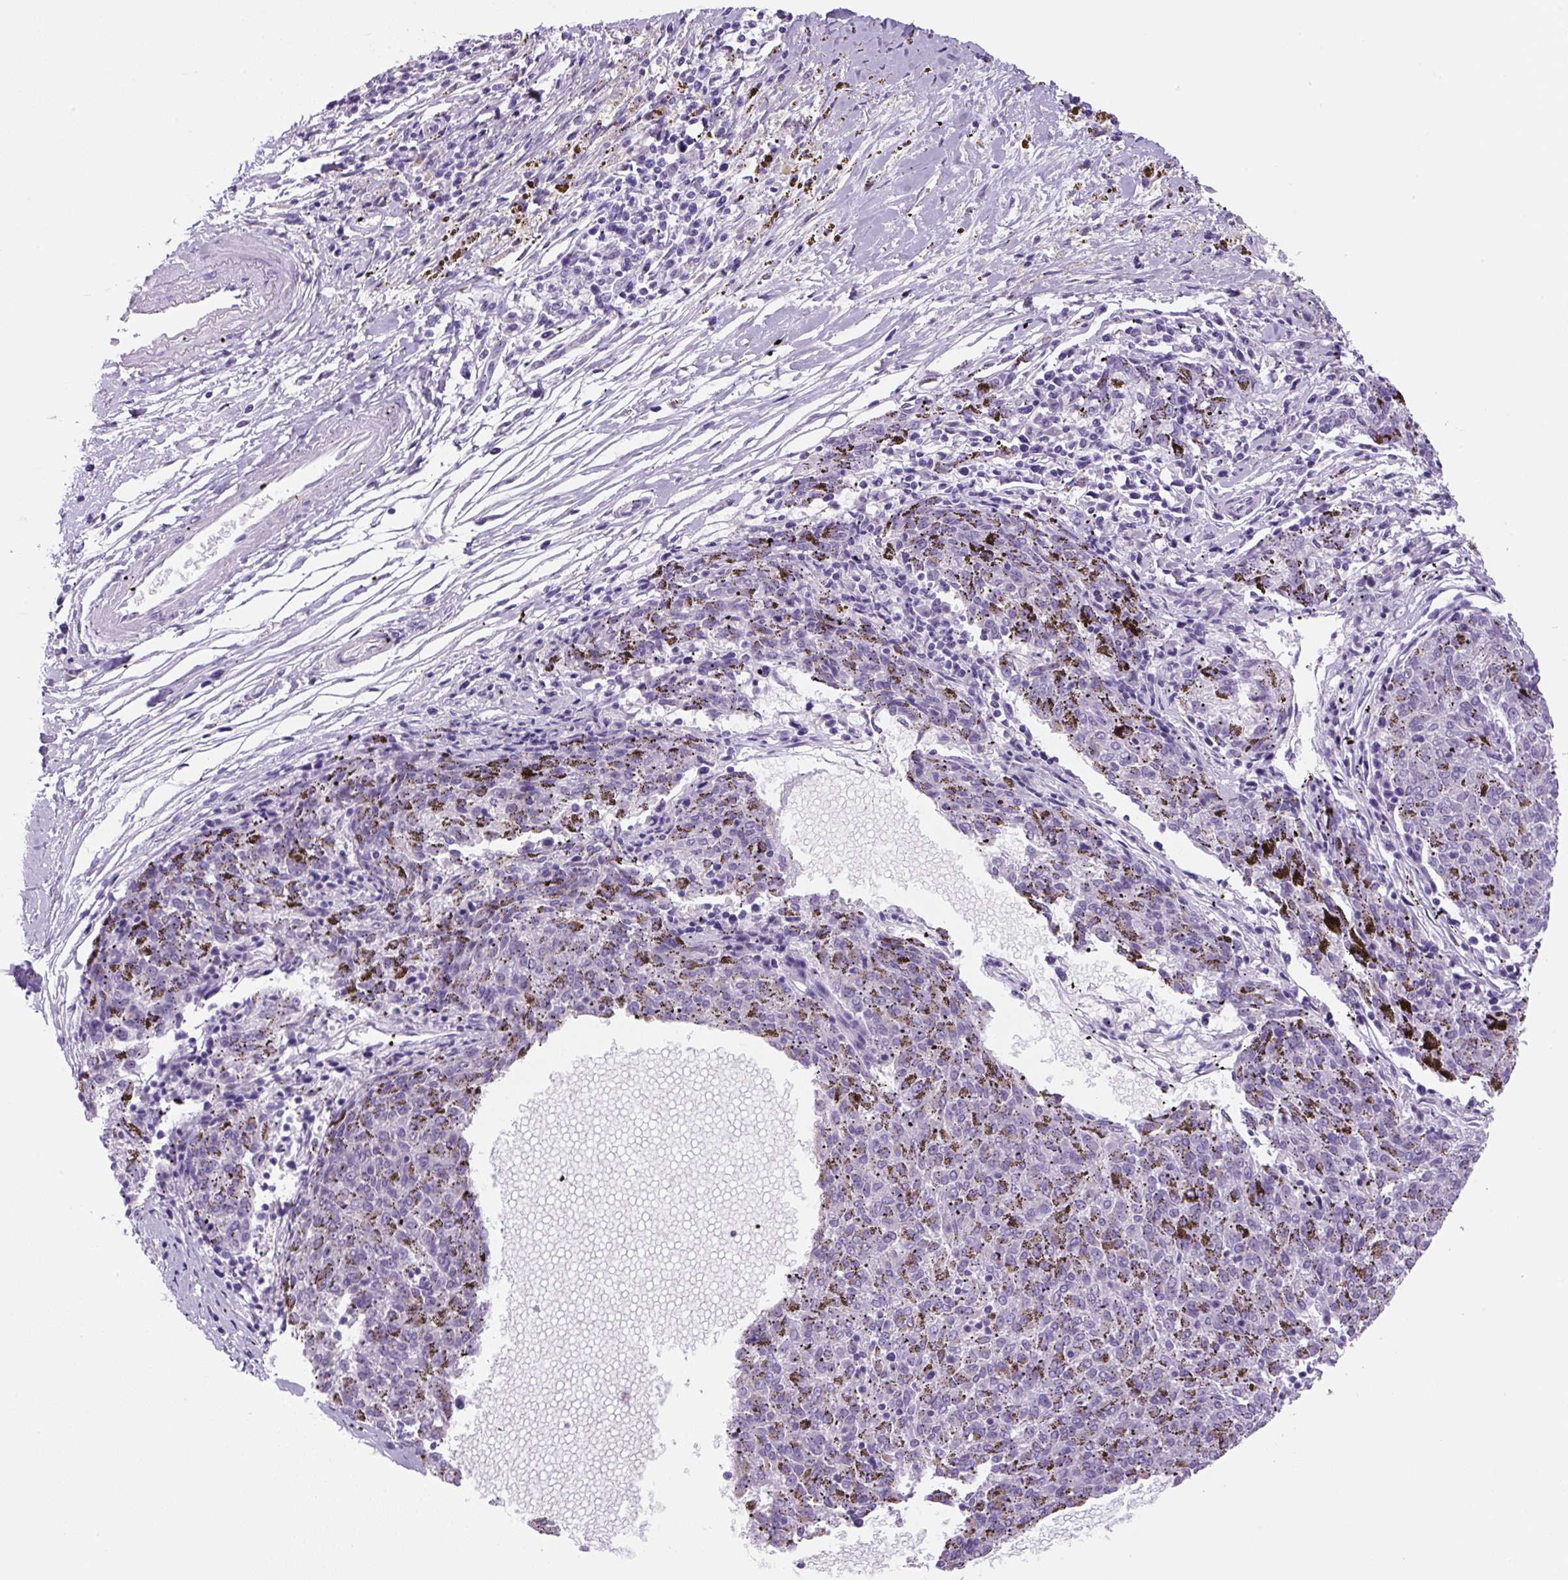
{"staining": {"intensity": "negative", "quantity": "none", "location": "none"}, "tissue": "melanoma", "cell_type": "Tumor cells", "image_type": "cancer", "snomed": [{"axis": "morphology", "description": "Malignant melanoma, NOS"}, {"axis": "topography", "description": "Skin"}], "caption": "Immunohistochemistry (IHC) image of melanoma stained for a protein (brown), which exhibits no expression in tumor cells.", "gene": "PRRT1", "patient": {"sex": "female", "age": 72}}